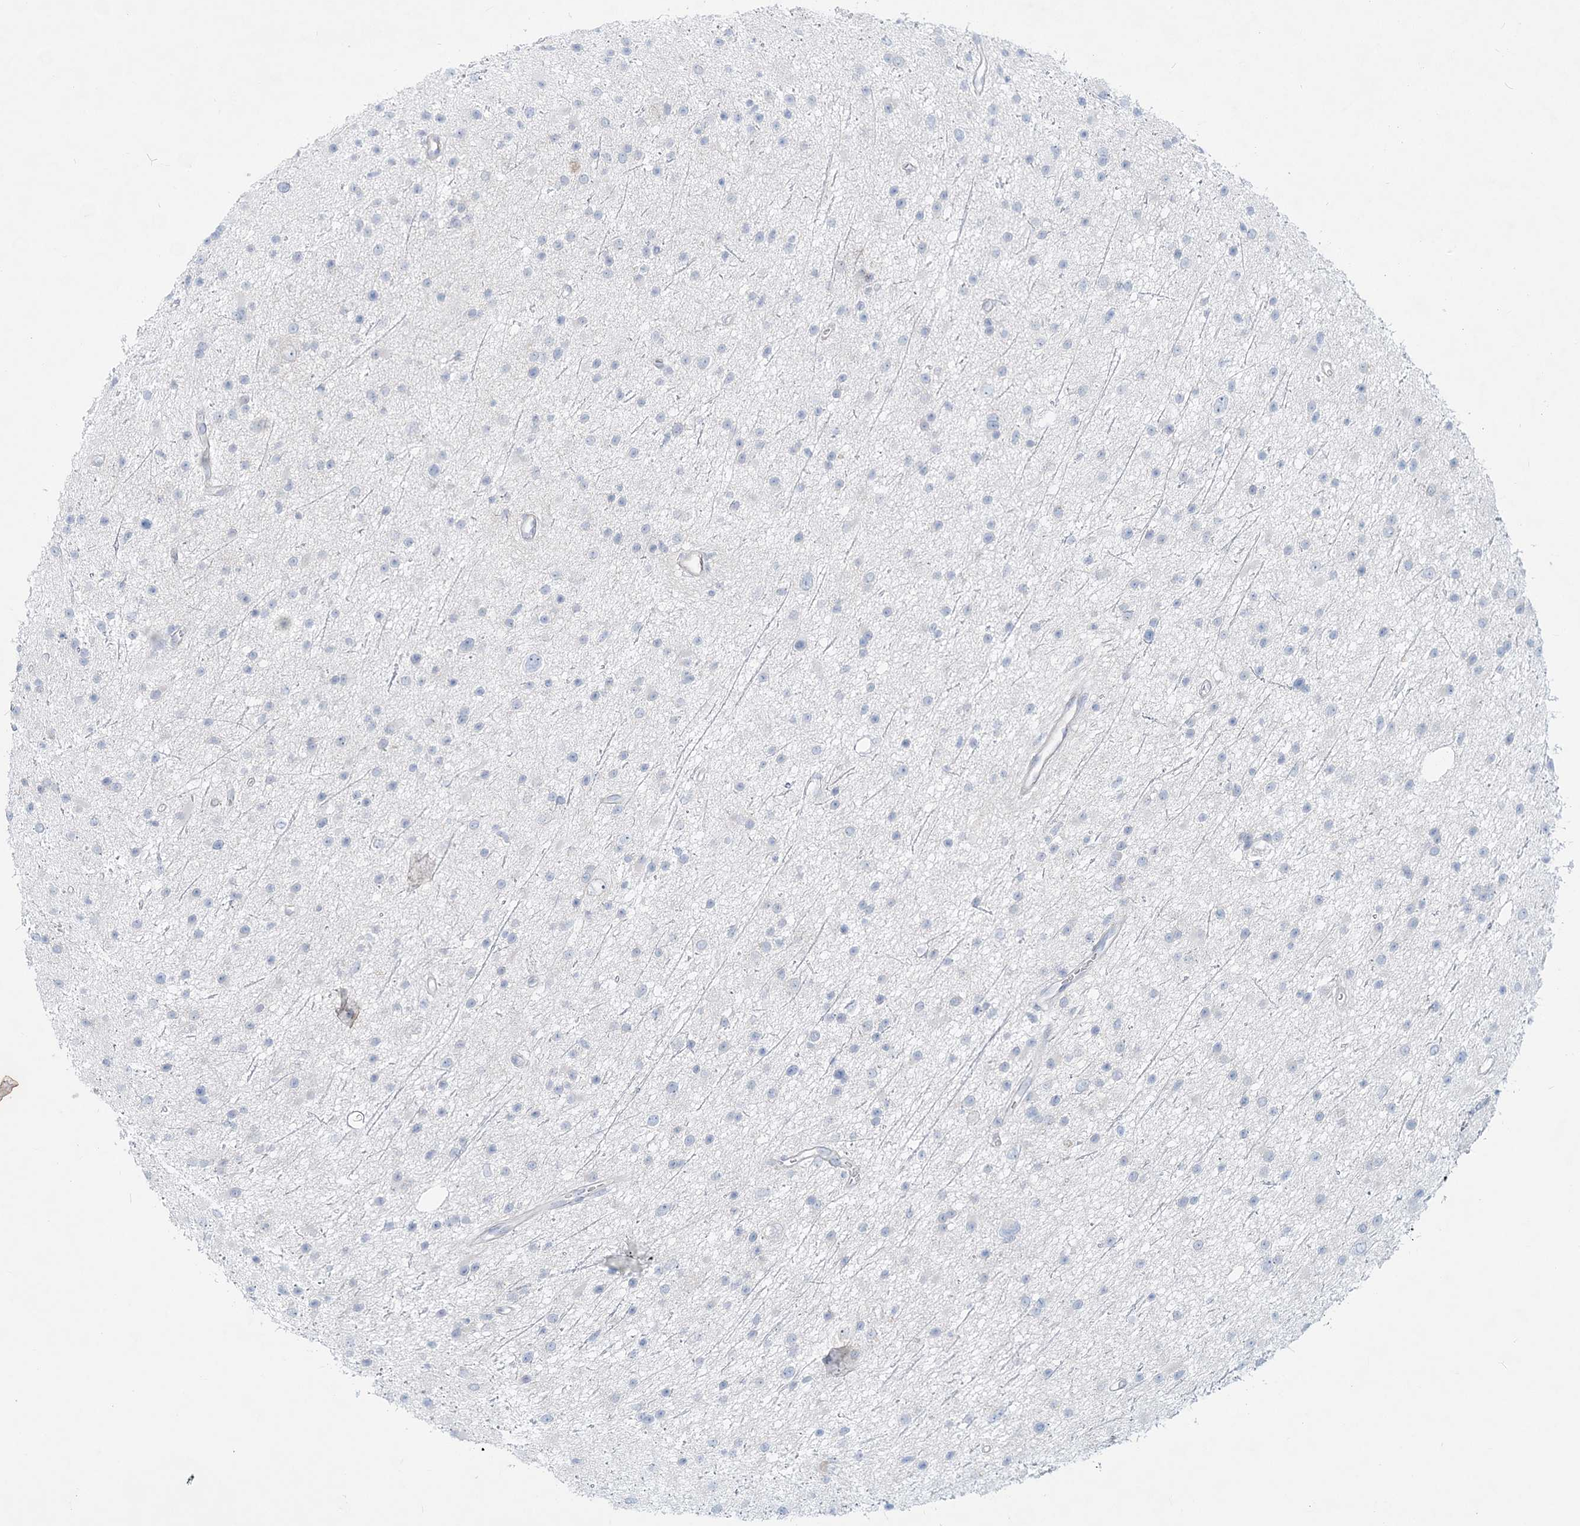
{"staining": {"intensity": "negative", "quantity": "none", "location": "none"}, "tissue": "glioma", "cell_type": "Tumor cells", "image_type": "cancer", "snomed": [{"axis": "morphology", "description": "Glioma, malignant, Low grade"}, {"axis": "topography", "description": "Cerebral cortex"}], "caption": "Tumor cells are negative for protein expression in human glioma.", "gene": "DNAH5", "patient": {"sex": "female", "age": 39}}